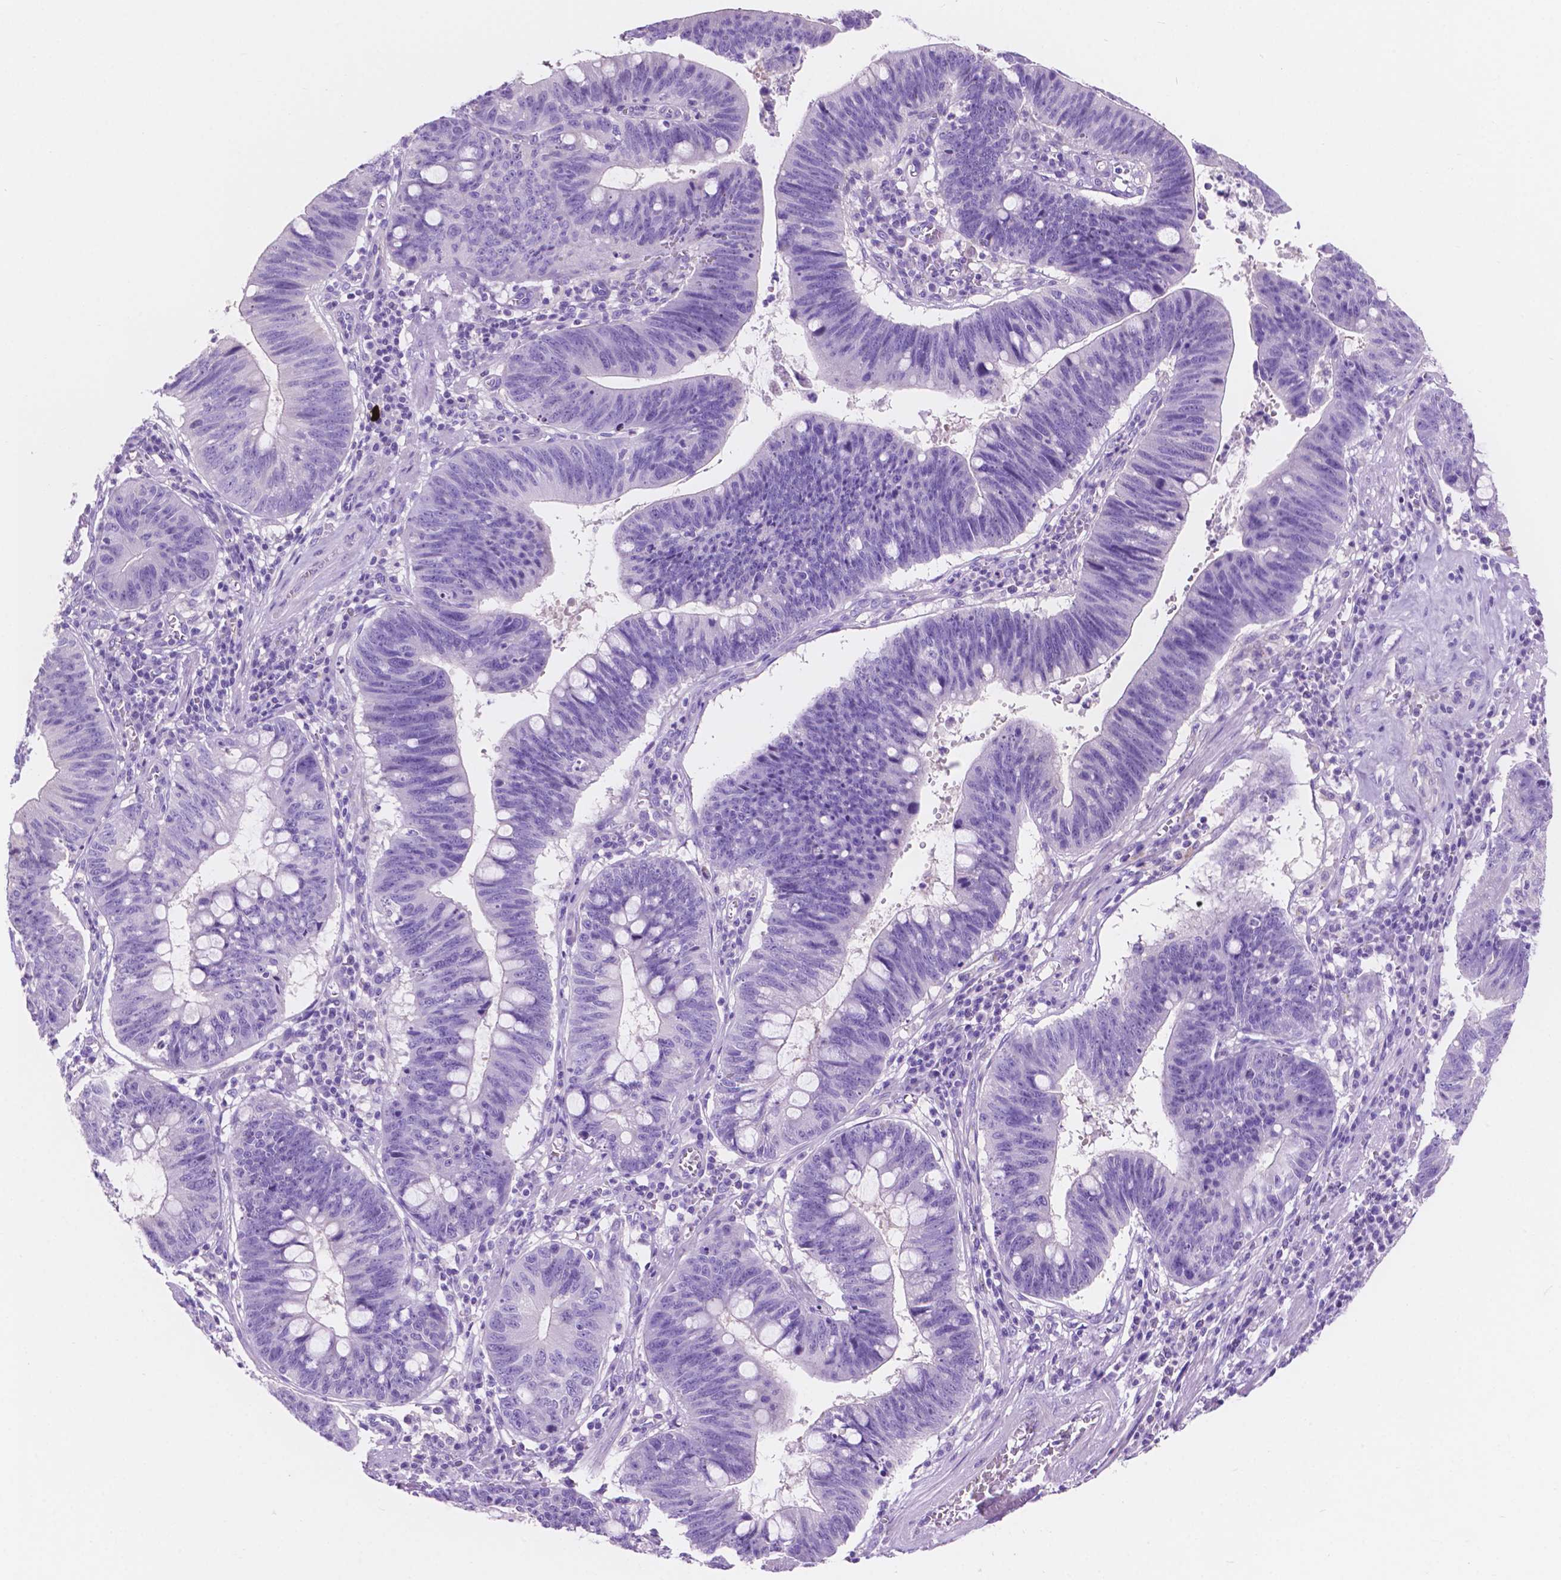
{"staining": {"intensity": "negative", "quantity": "none", "location": "none"}, "tissue": "stomach cancer", "cell_type": "Tumor cells", "image_type": "cancer", "snomed": [{"axis": "morphology", "description": "Adenocarcinoma, NOS"}, {"axis": "topography", "description": "Stomach"}], "caption": "The histopathology image exhibits no significant expression in tumor cells of stomach cancer (adenocarcinoma).", "gene": "IGFN1", "patient": {"sex": "male", "age": 59}}